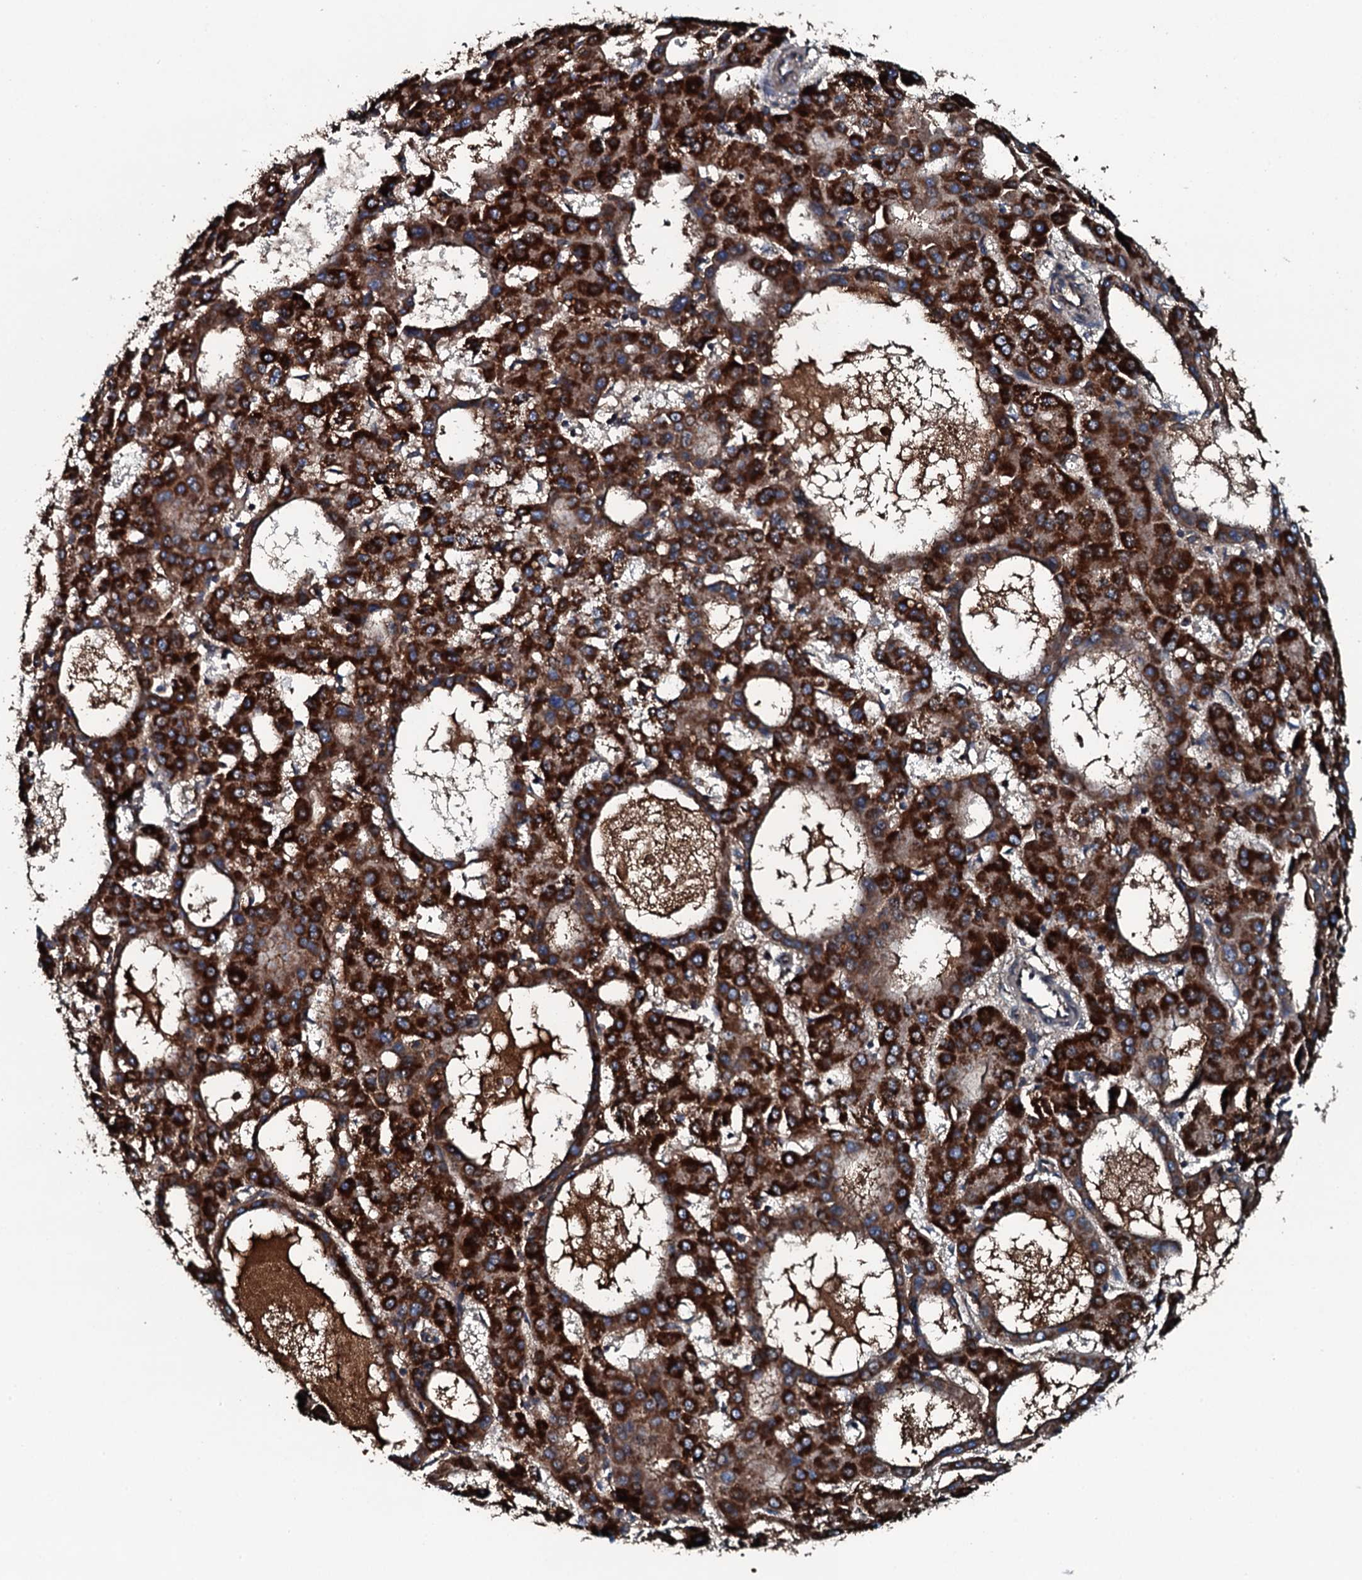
{"staining": {"intensity": "strong", "quantity": ">75%", "location": "cytoplasmic/membranous"}, "tissue": "liver cancer", "cell_type": "Tumor cells", "image_type": "cancer", "snomed": [{"axis": "morphology", "description": "Carcinoma, Hepatocellular, NOS"}, {"axis": "topography", "description": "Liver"}], "caption": "Immunohistochemical staining of human liver cancer (hepatocellular carcinoma) exhibits high levels of strong cytoplasmic/membranous positivity in about >75% of tumor cells.", "gene": "TRIM7", "patient": {"sex": "male", "age": 47}}